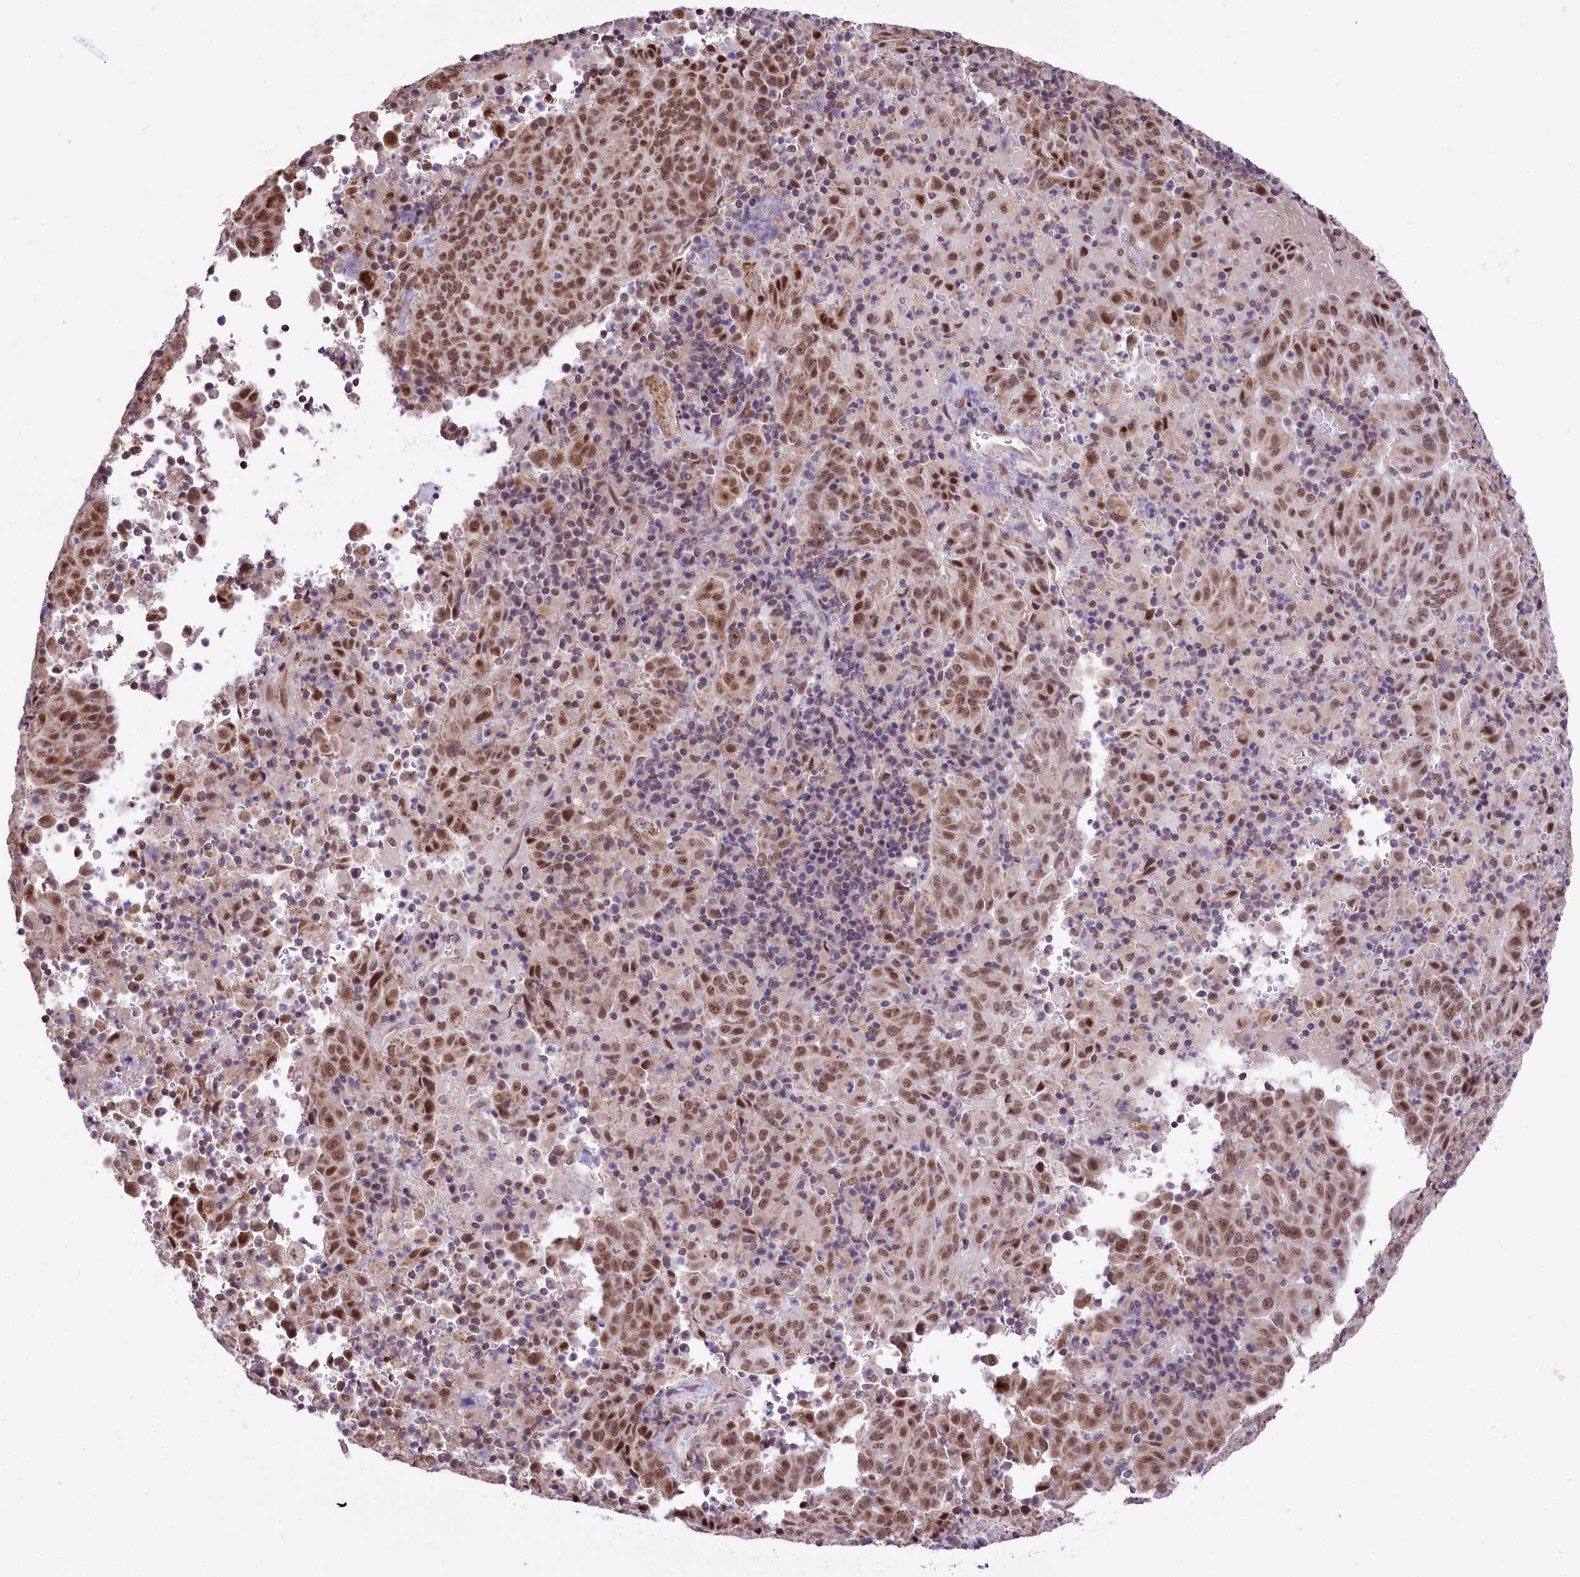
{"staining": {"intensity": "moderate", "quantity": ">75%", "location": "nuclear"}, "tissue": "pancreatic cancer", "cell_type": "Tumor cells", "image_type": "cancer", "snomed": [{"axis": "morphology", "description": "Adenocarcinoma, NOS"}, {"axis": "topography", "description": "Pancreas"}], "caption": "IHC micrograph of human pancreatic cancer stained for a protein (brown), which shows medium levels of moderate nuclear staining in approximately >75% of tumor cells.", "gene": "MRPL54", "patient": {"sex": "male", "age": 63}}